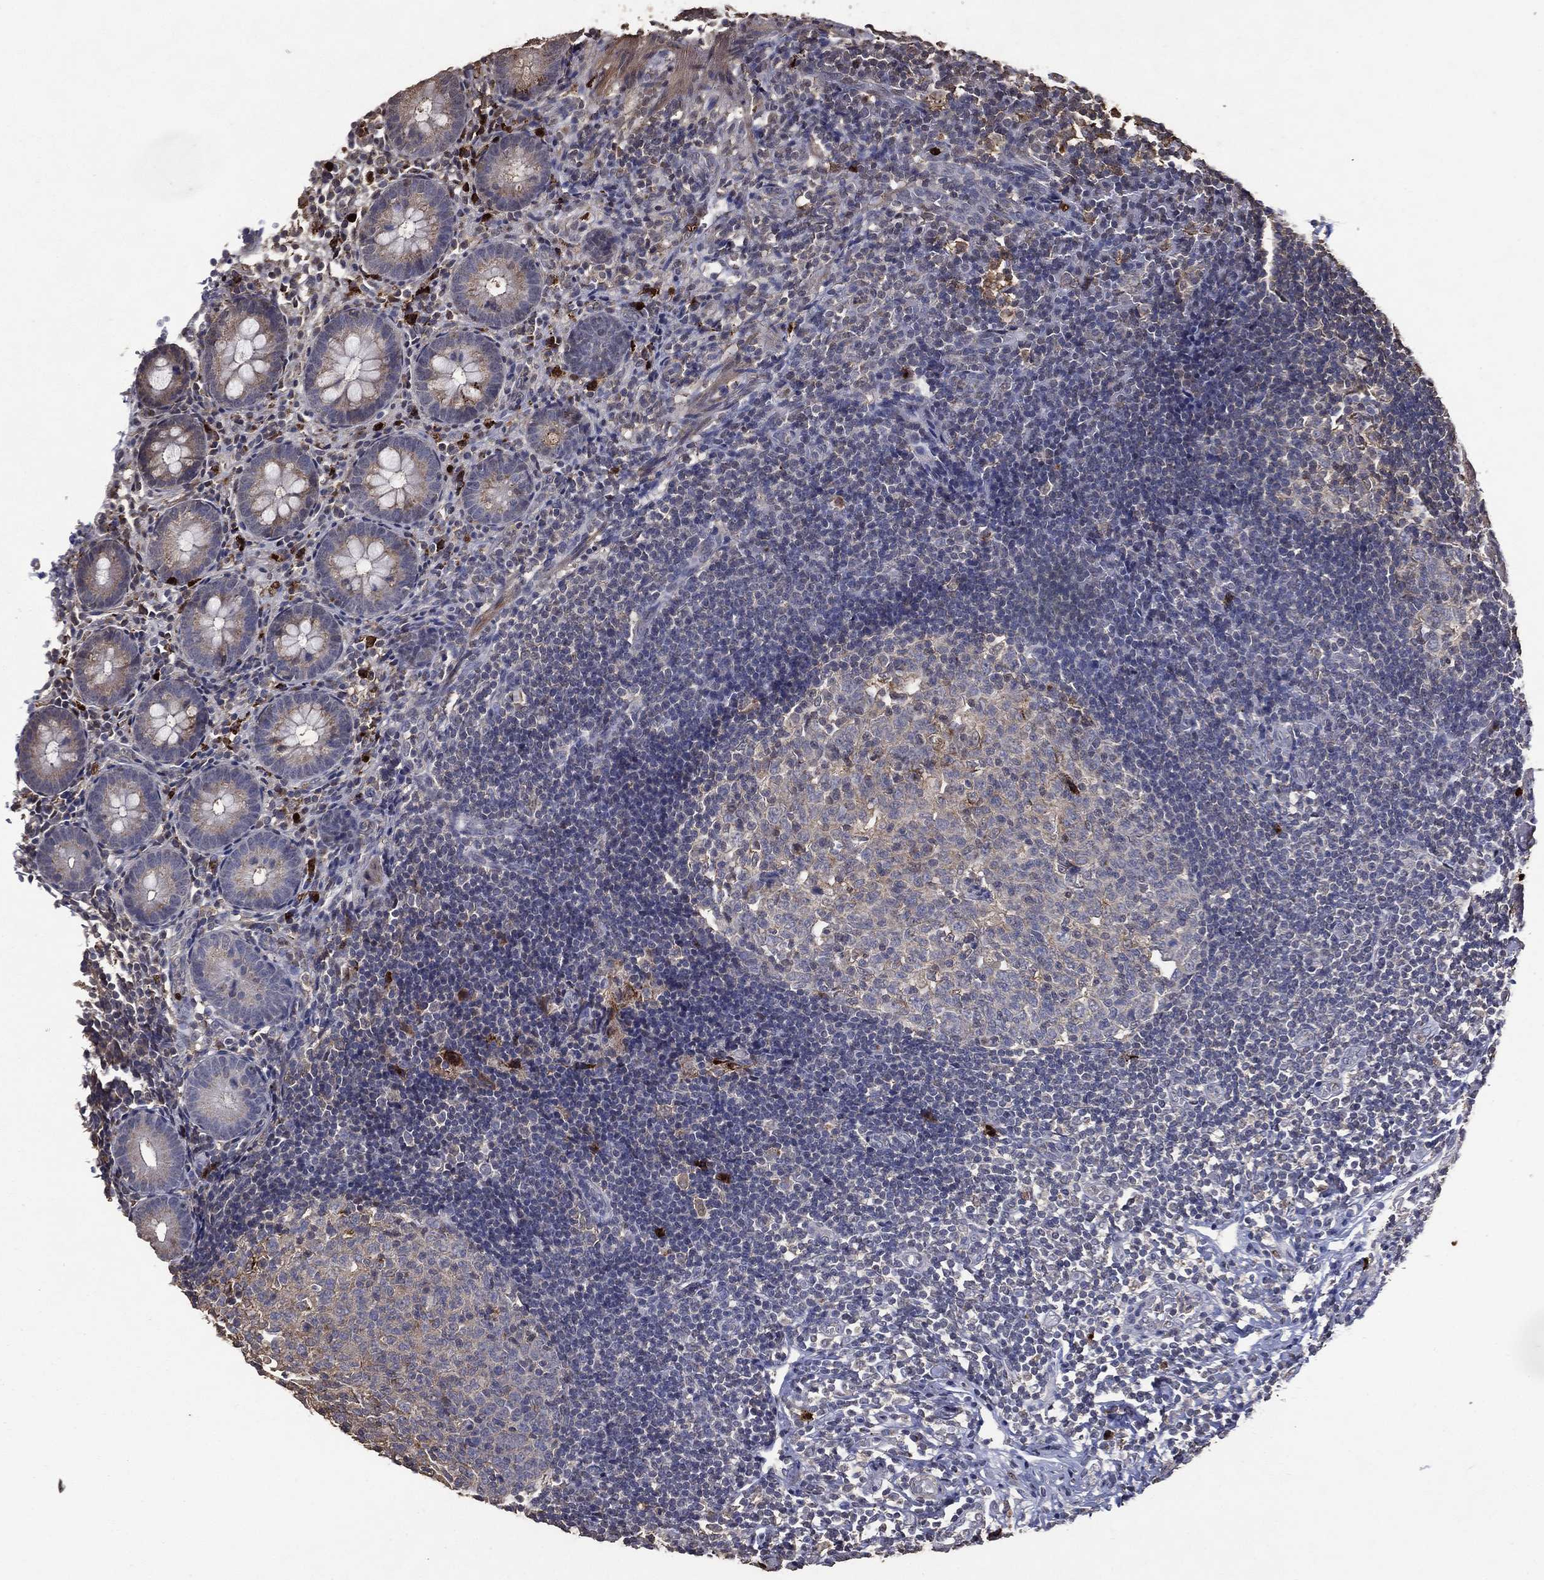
{"staining": {"intensity": "weak", "quantity": ">75%", "location": "cytoplasmic/membranous"}, "tissue": "appendix", "cell_type": "Glandular cells", "image_type": "normal", "snomed": [{"axis": "morphology", "description": "Normal tissue, NOS"}, {"axis": "topography", "description": "Appendix"}], "caption": "Immunohistochemistry (IHC) (DAB) staining of benign human appendix exhibits weak cytoplasmic/membranous protein positivity in approximately >75% of glandular cells. Using DAB (brown) and hematoxylin (blue) stains, captured at high magnification using brightfield microscopy.", "gene": "GPR183", "patient": {"sex": "female", "age": 40}}